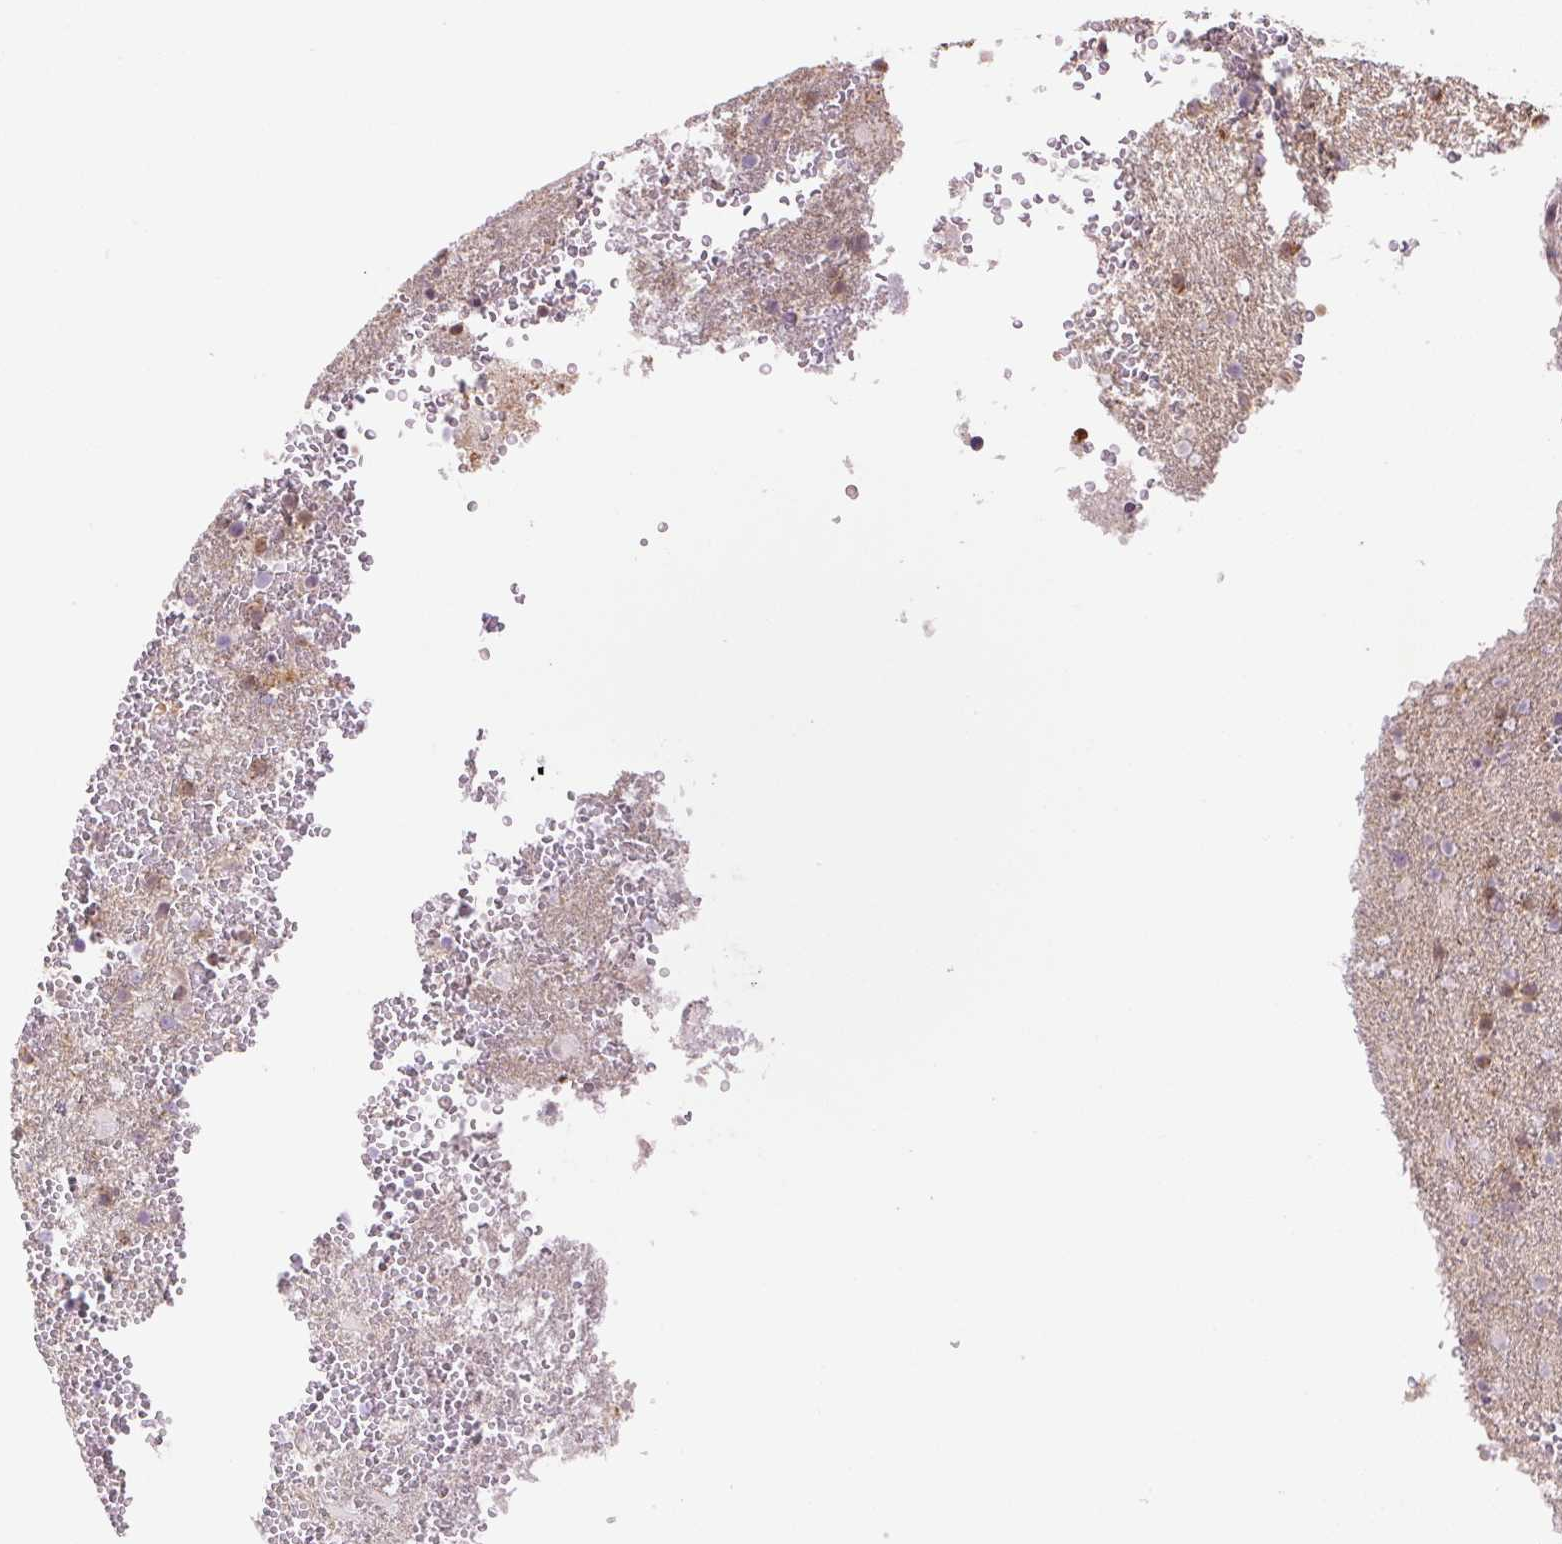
{"staining": {"intensity": "moderate", "quantity": ">75%", "location": "cytoplasmic/membranous,nuclear"}, "tissue": "glioma", "cell_type": "Tumor cells", "image_type": "cancer", "snomed": [{"axis": "morphology", "description": "Glioma, malignant, High grade"}, {"axis": "topography", "description": "Brain"}], "caption": "Protein expression analysis of malignant high-grade glioma demonstrates moderate cytoplasmic/membranous and nuclear staining in approximately >75% of tumor cells.", "gene": "SPSB2", "patient": {"sex": "female", "age": 74}}